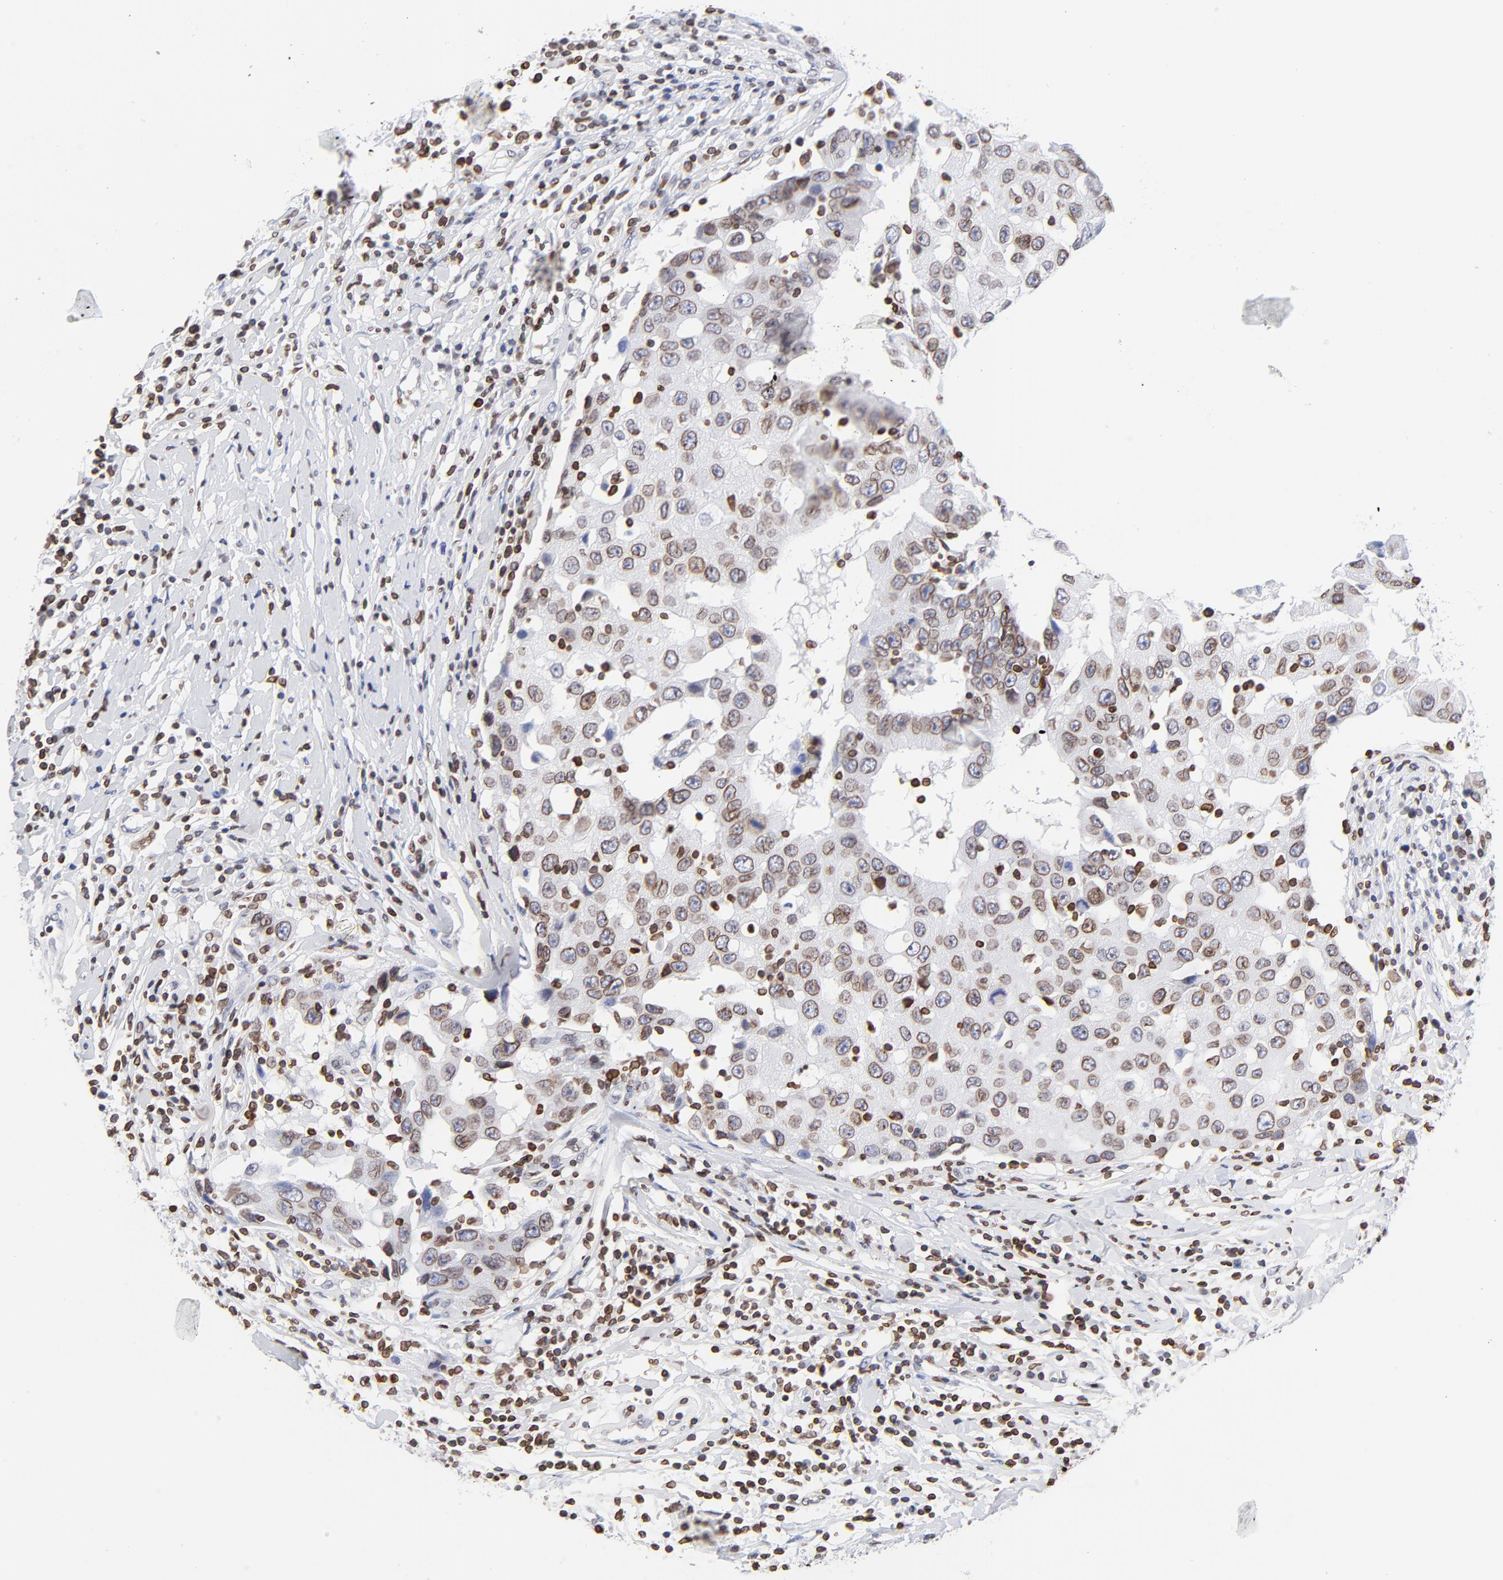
{"staining": {"intensity": "moderate", "quantity": ">75%", "location": "cytoplasmic/membranous,nuclear"}, "tissue": "breast cancer", "cell_type": "Tumor cells", "image_type": "cancer", "snomed": [{"axis": "morphology", "description": "Duct carcinoma"}, {"axis": "topography", "description": "Breast"}], "caption": "Tumor cells show medium levels of moderate cytoplasmic/membranous and nuclear expression in approximately >75% of cells in breast cancer. The protein is shown in brown color, while the nuclei are stained blue.", "gene": "THAP7", "patient": {"sex": "female", "age": 27}}